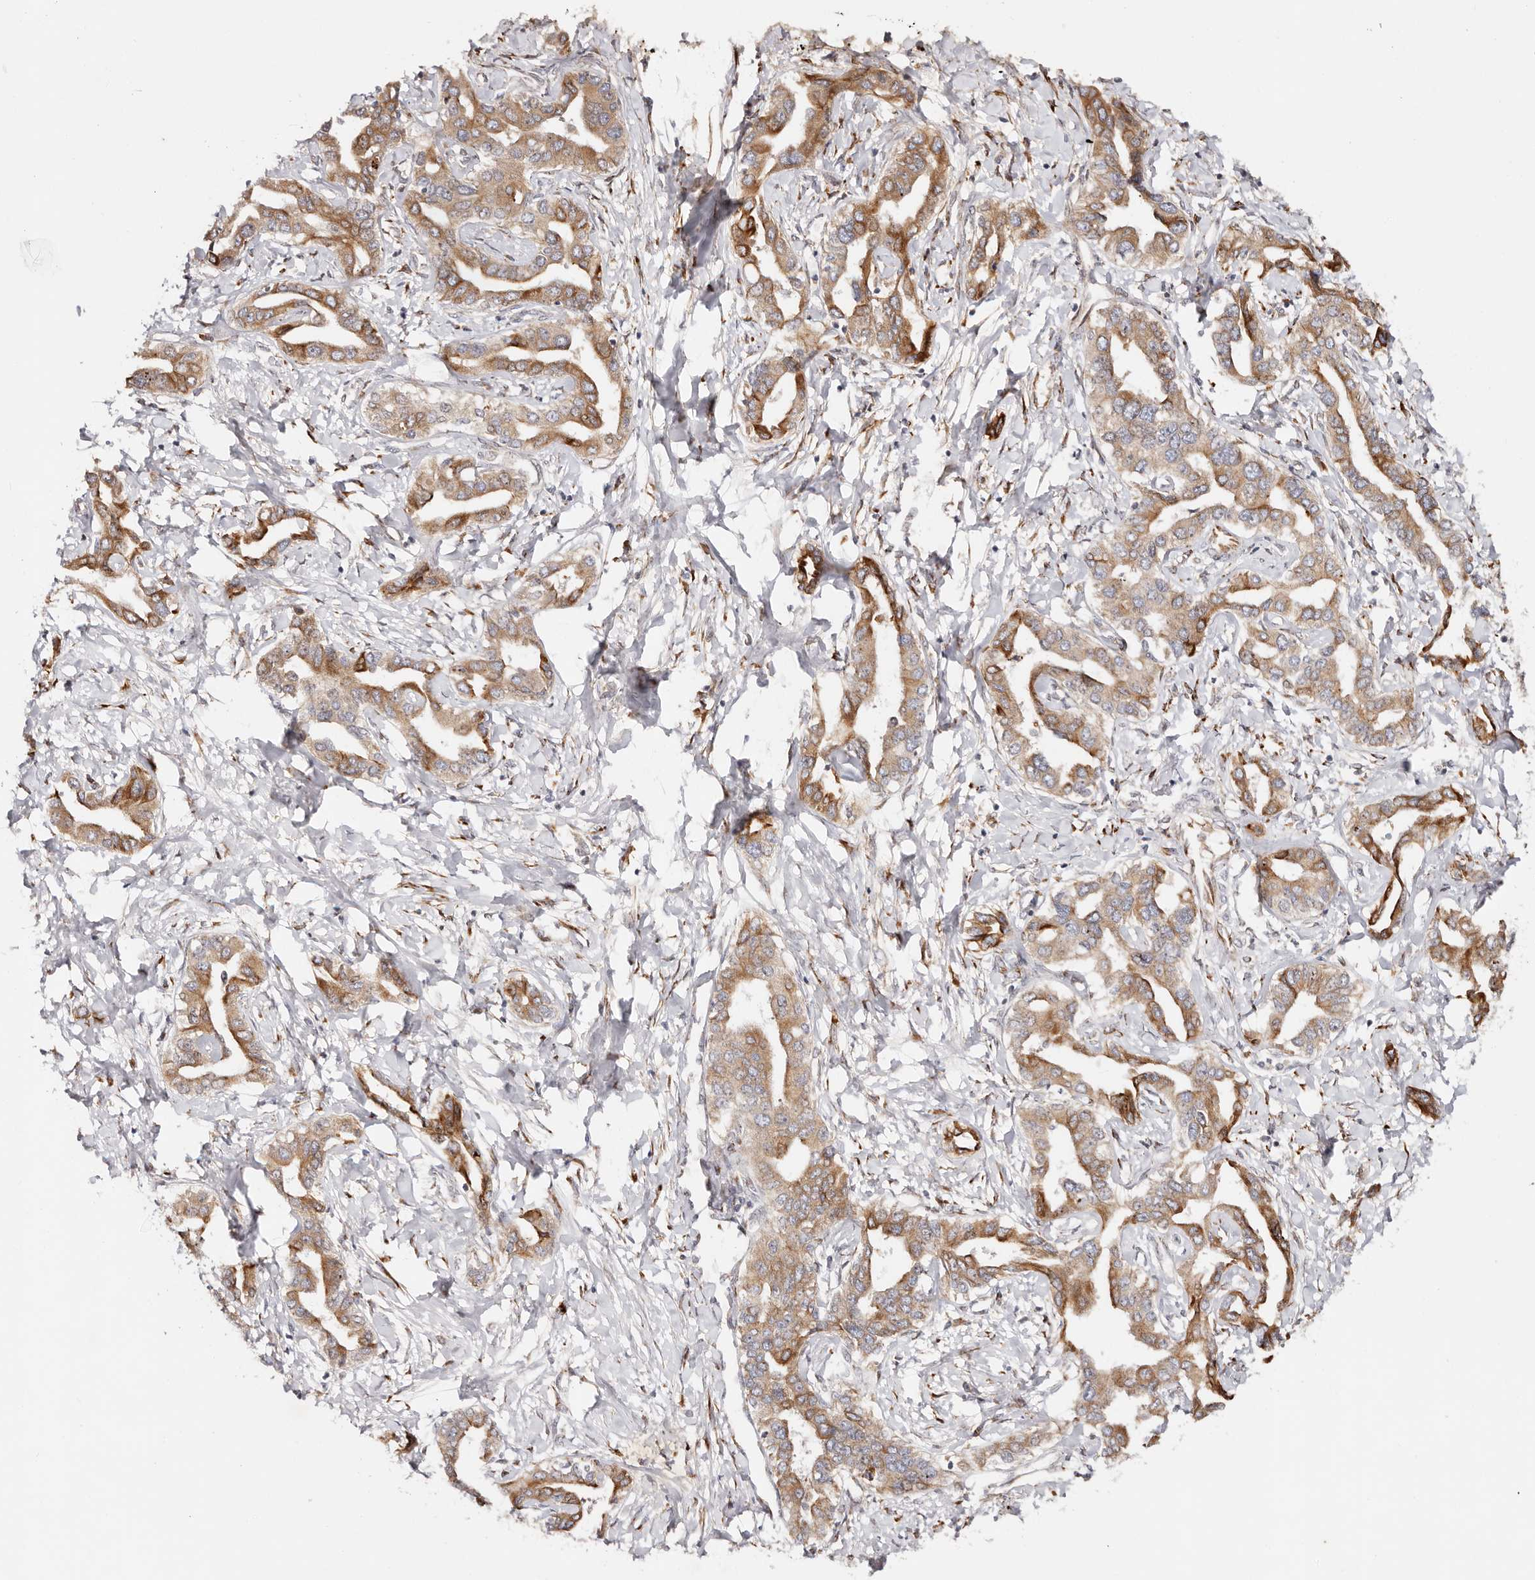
{"staining": {"intensity": "moderate", "quantity": ">75%", "location": "cytoplasmic/membranous"}, "tissue": "liver cancer", "cell_type": "Tumor cells", "image_type": "cancer", "snomed": [{"axis": "morphology", "description": "Cholangiocarcinoma"}, {"axis": "topography", "description": "Liver"}], "caption": "This is a histology image of immunohistochemistry (IHC) staining of liver cholangiocarcinoma, which shows moderate positivity in the cytoplasmic/membranous of tumor cells.", "gene": "BCL2L15", "patient": {"sex": "male", "age": 59}}